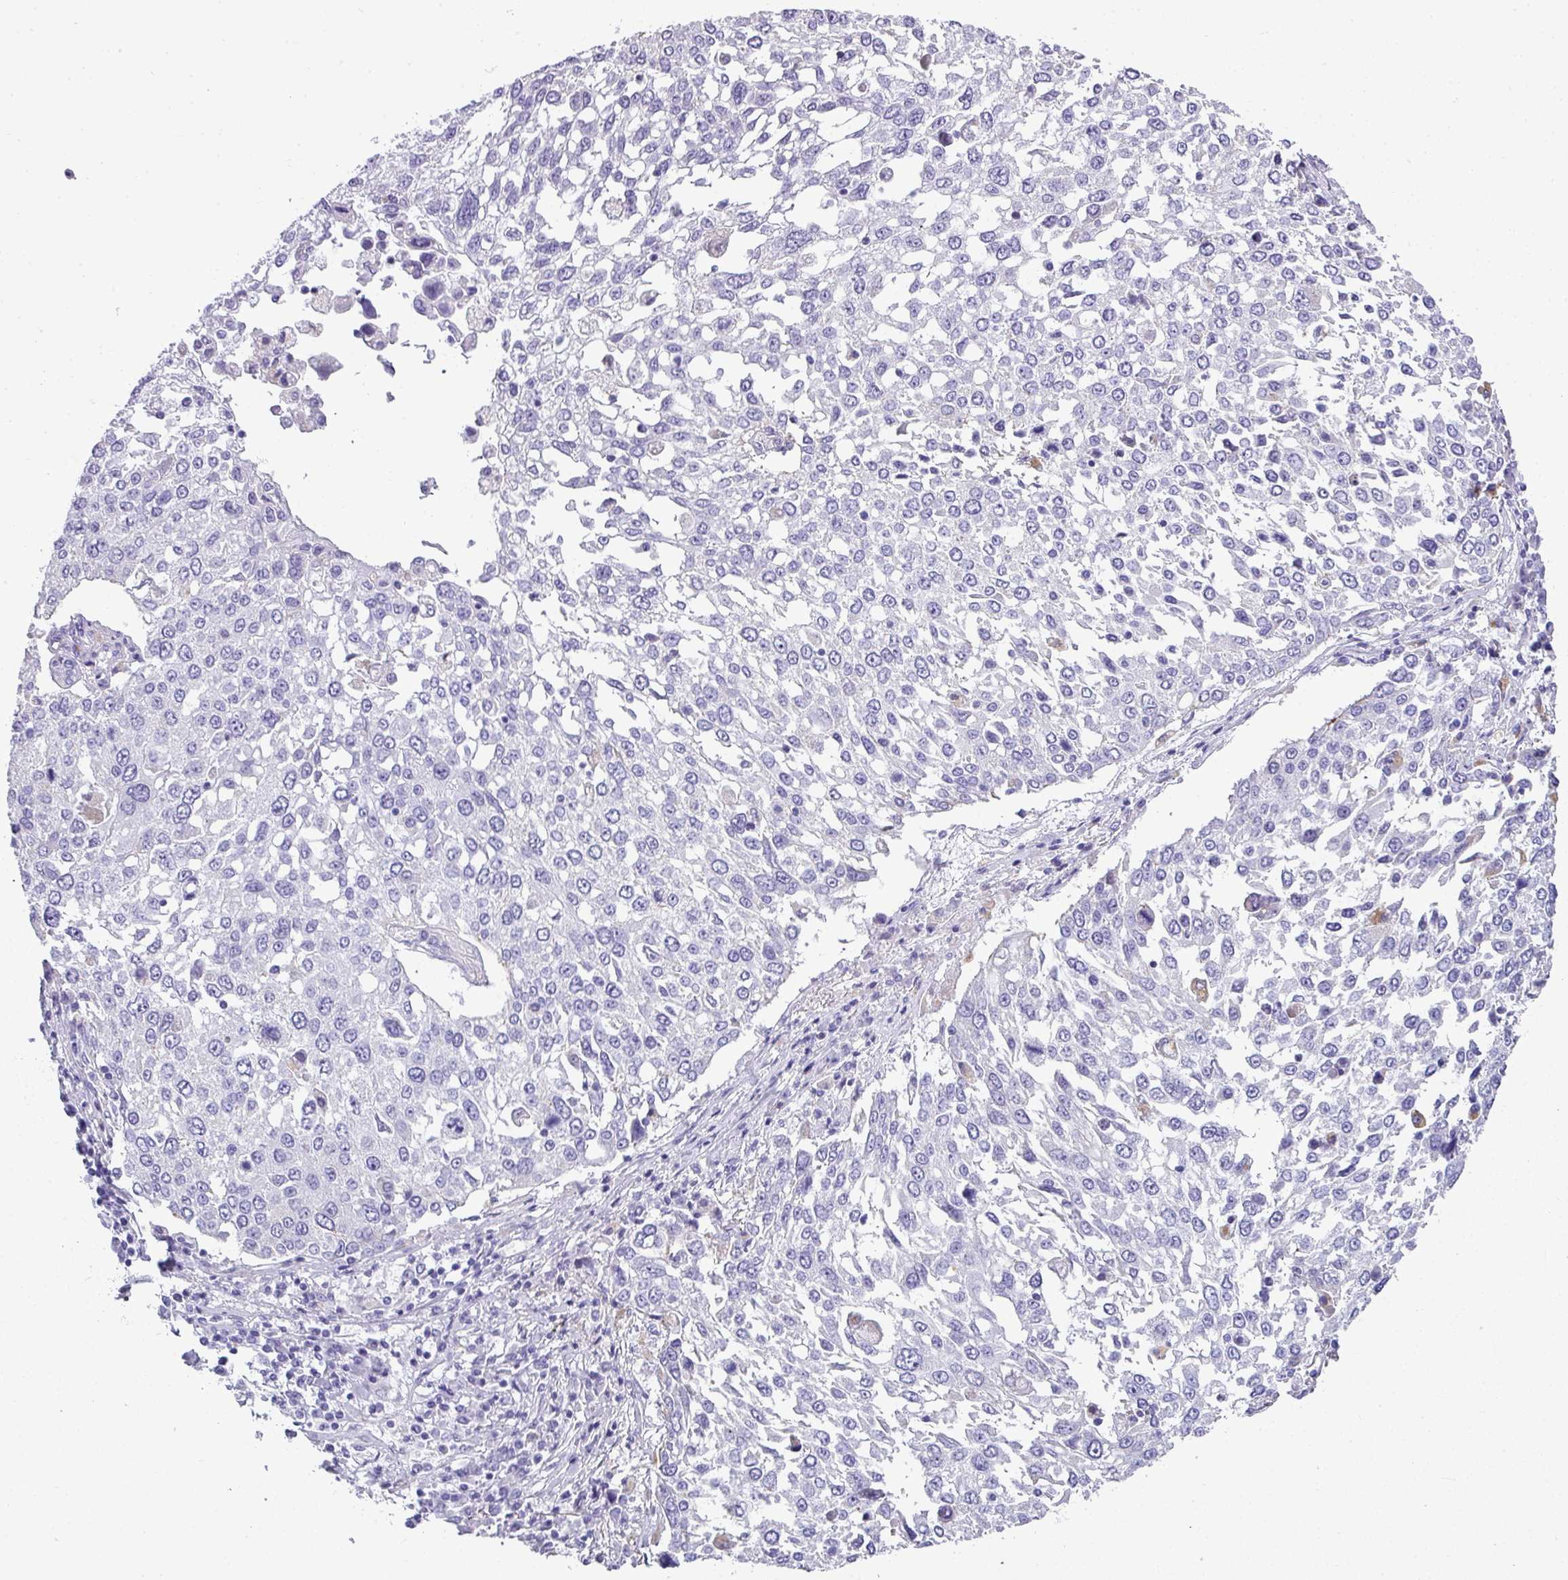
{"staining": {"intensity": "negative", "quantity": "none", "location": "none"}, "tissue": "lung cancer", "cell_type": "Tumor cells", "image_type": "cancer", "snomed": [{"axis": "morphology", "description": "Squamous cell carcinoma, NOS"}, {"axis": "topography", "description": "Lung"}], "caption": "The IHC photomicrograph has no significant positivity in tumor cells of lung cancer tissue. (IHC, brightfield microscopy, high magnification).", "gene": "ZNF568", "patient": {"sex": "male", "age": 65}}